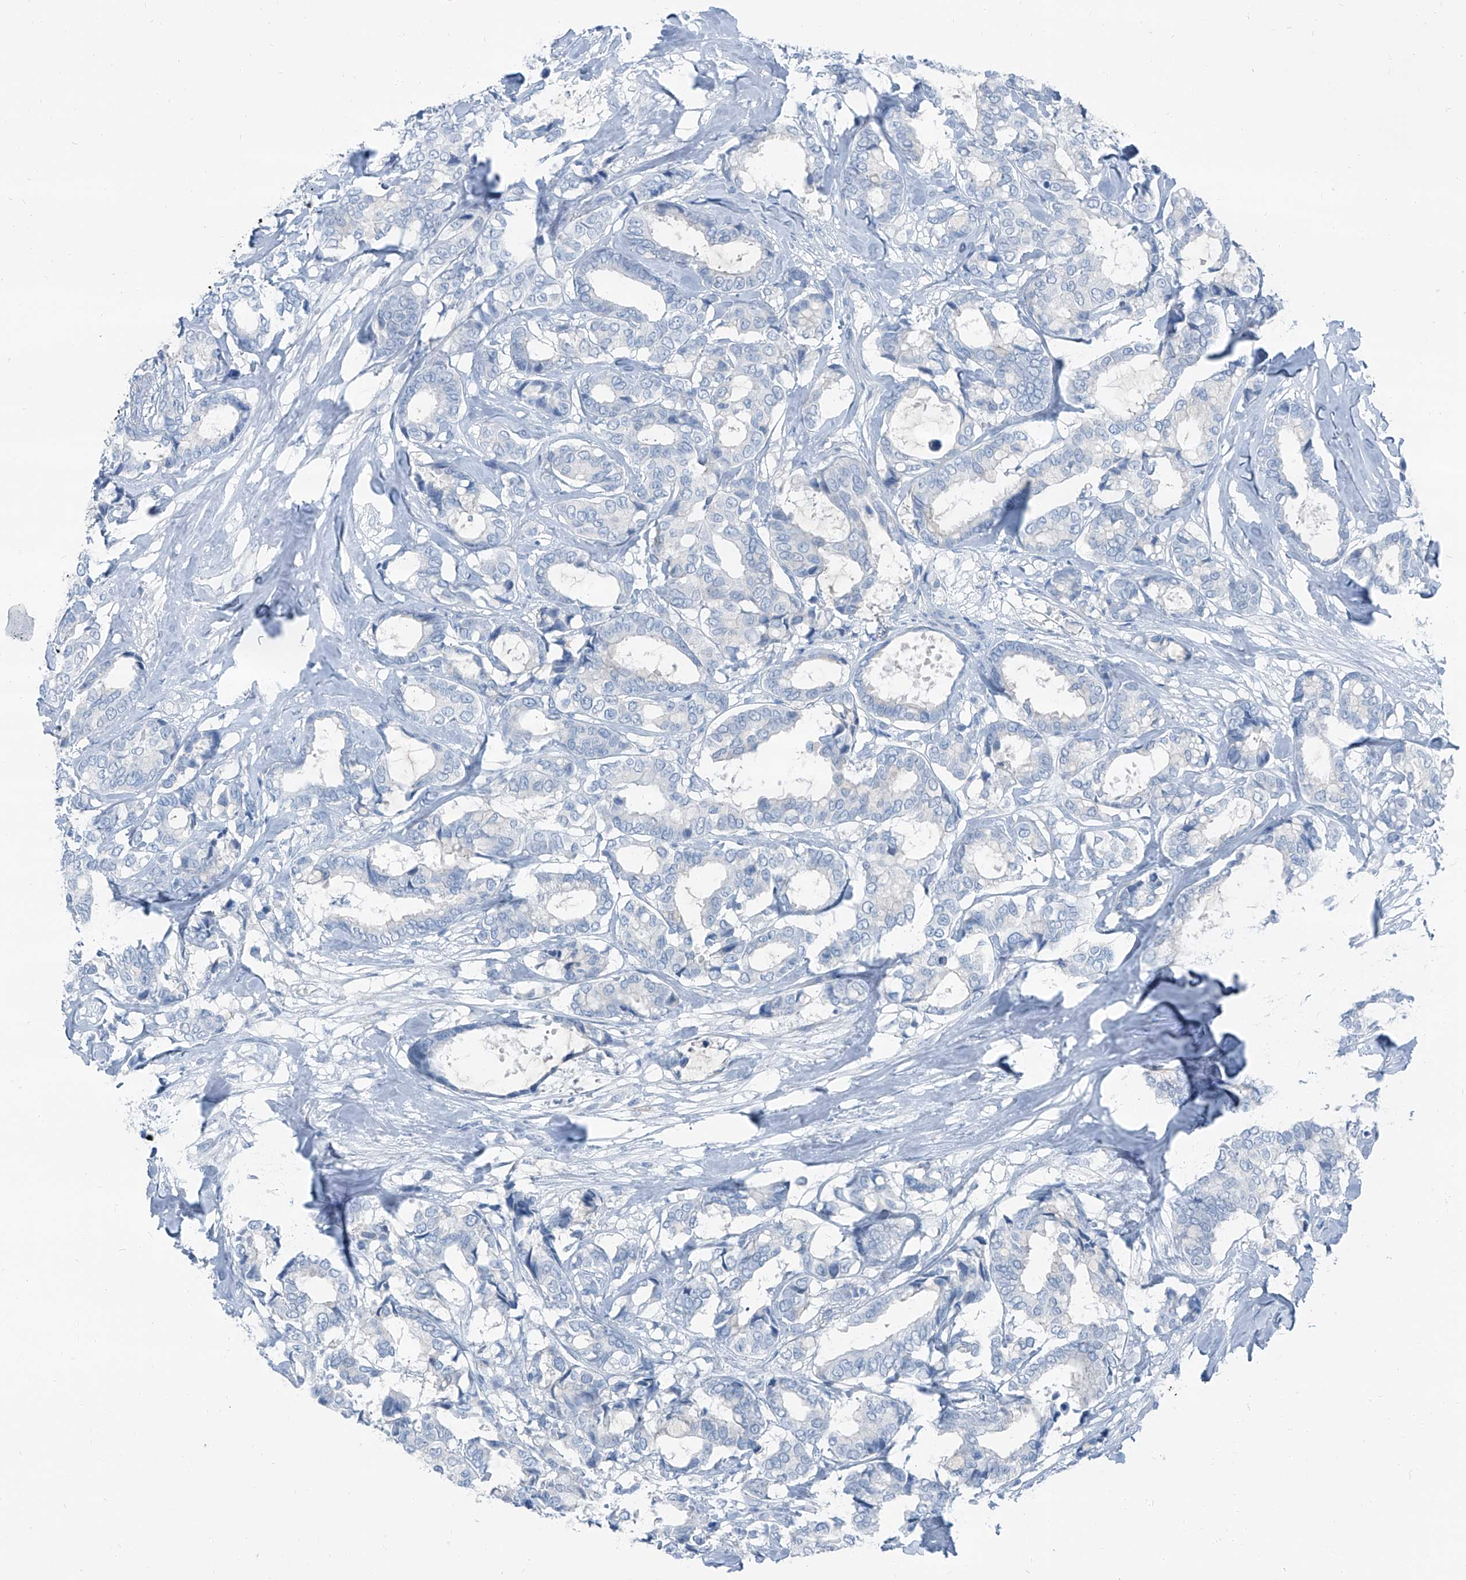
{"staining": {"intensity": "negative", "quantity": "none", "location": "none"}, "tissue": "breast cancer", "cell_type": "Tumor cells", "image_type": "cancer", "snomed": [{"axis": "morphology", "description": "Duct carcinoma"}, {"axis": "topography", "description": "Breast"}], "caption": "An immunohistochemistry image of breast intraductal carcinoma is shown. There is no staining in tumor cells of breast intraductal carcinoma.", "gene": "RGN", "patient": {"sex": "female", "age": 87}}